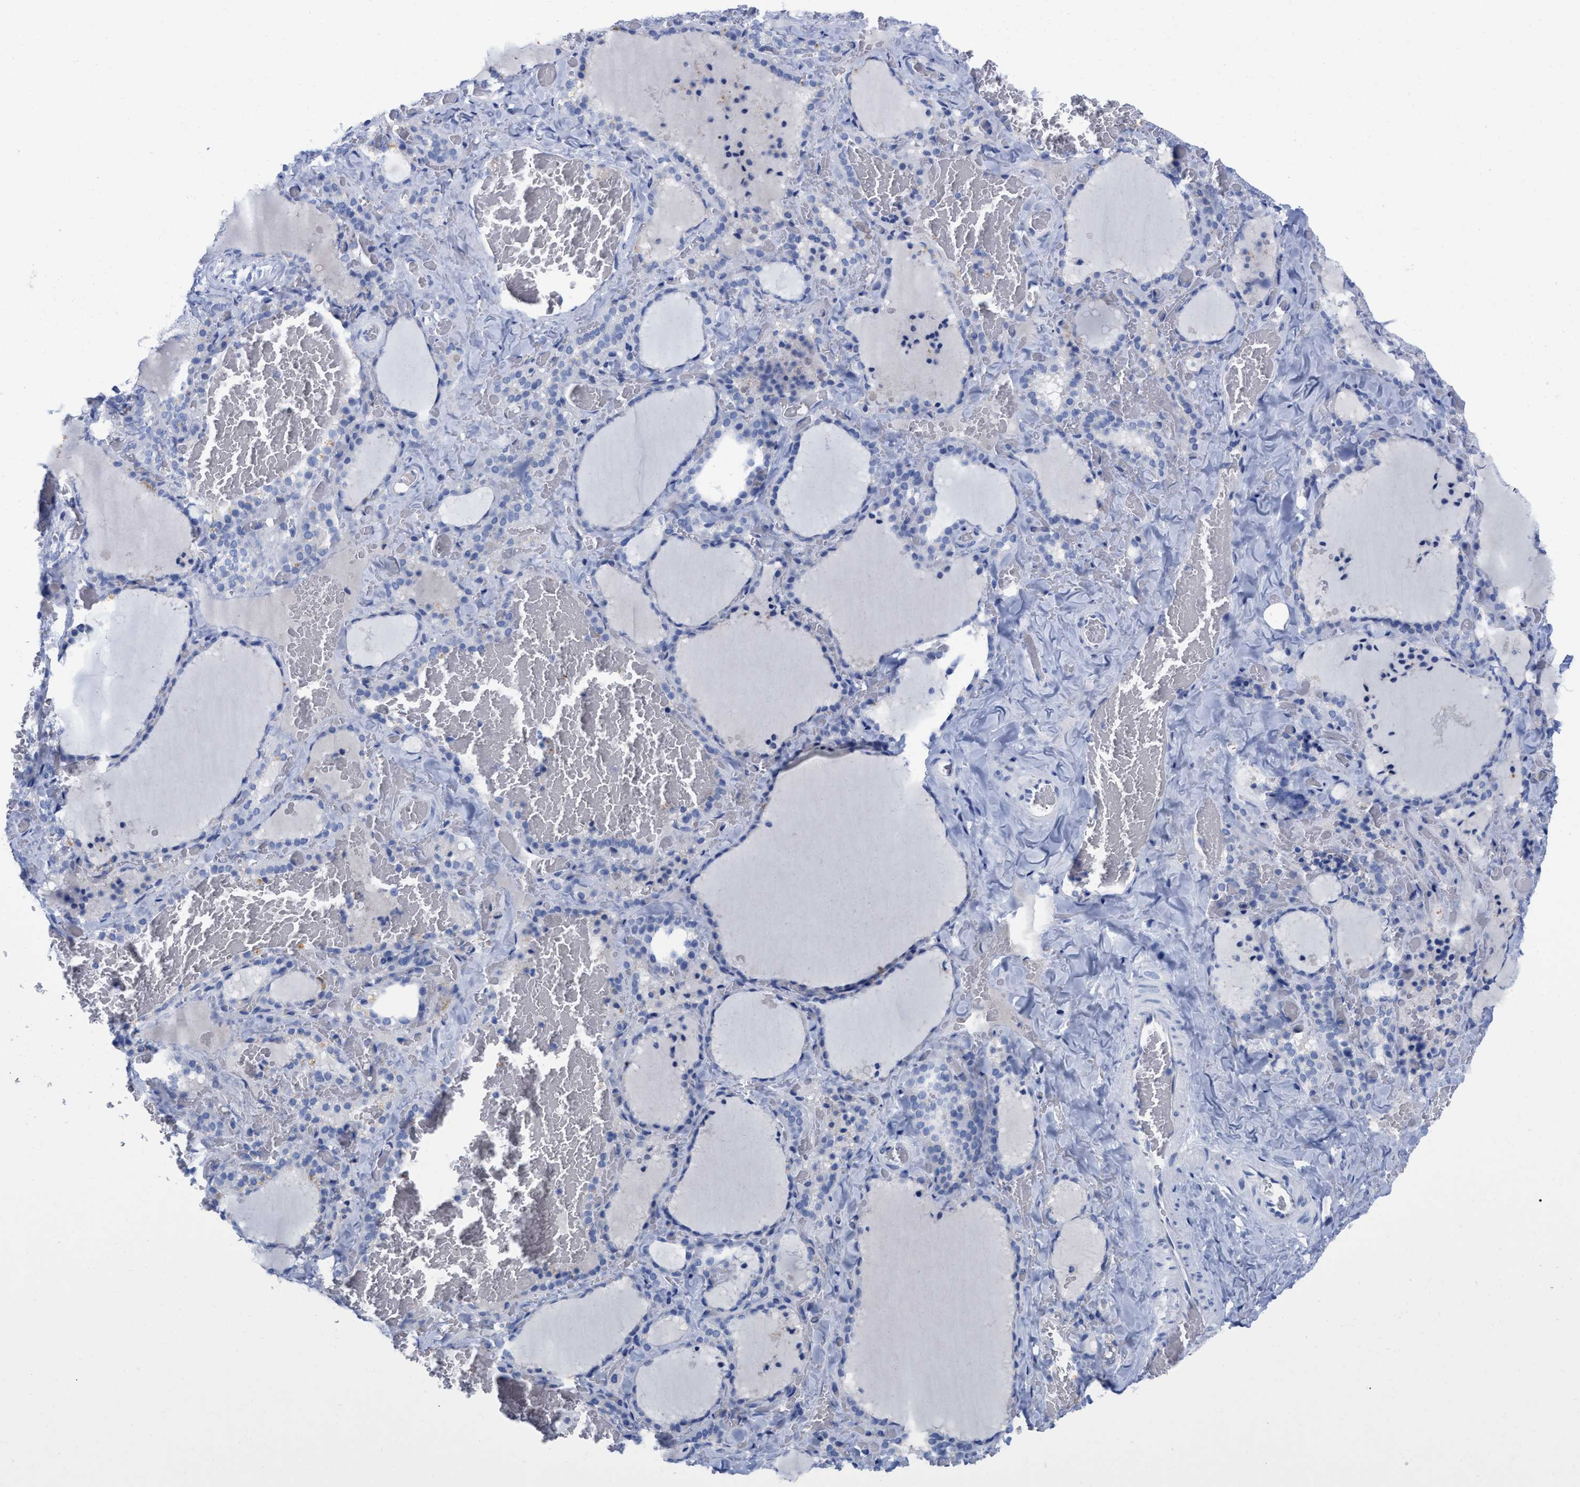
{"staining": {"intensity": "negative", "quantity": "none", "location": "none"}, "tissue": "thyroid gland", "cell_type": "Glandular cells", "image_type": "normal", "snomed": [{"axis": "morphology", "description": "Normal tissue, NOS"}, {"axis": "topography", "description": "Thyroid gland"}], "caption": "Immunohistochemistry (IHC) micrograph of unremarkable human thyroid gland stained for a protein (brown), which exhibits no positivity in glandular cells.", "gene": "HAPLN1", "patient": {"sex": "female", "age": 22}}